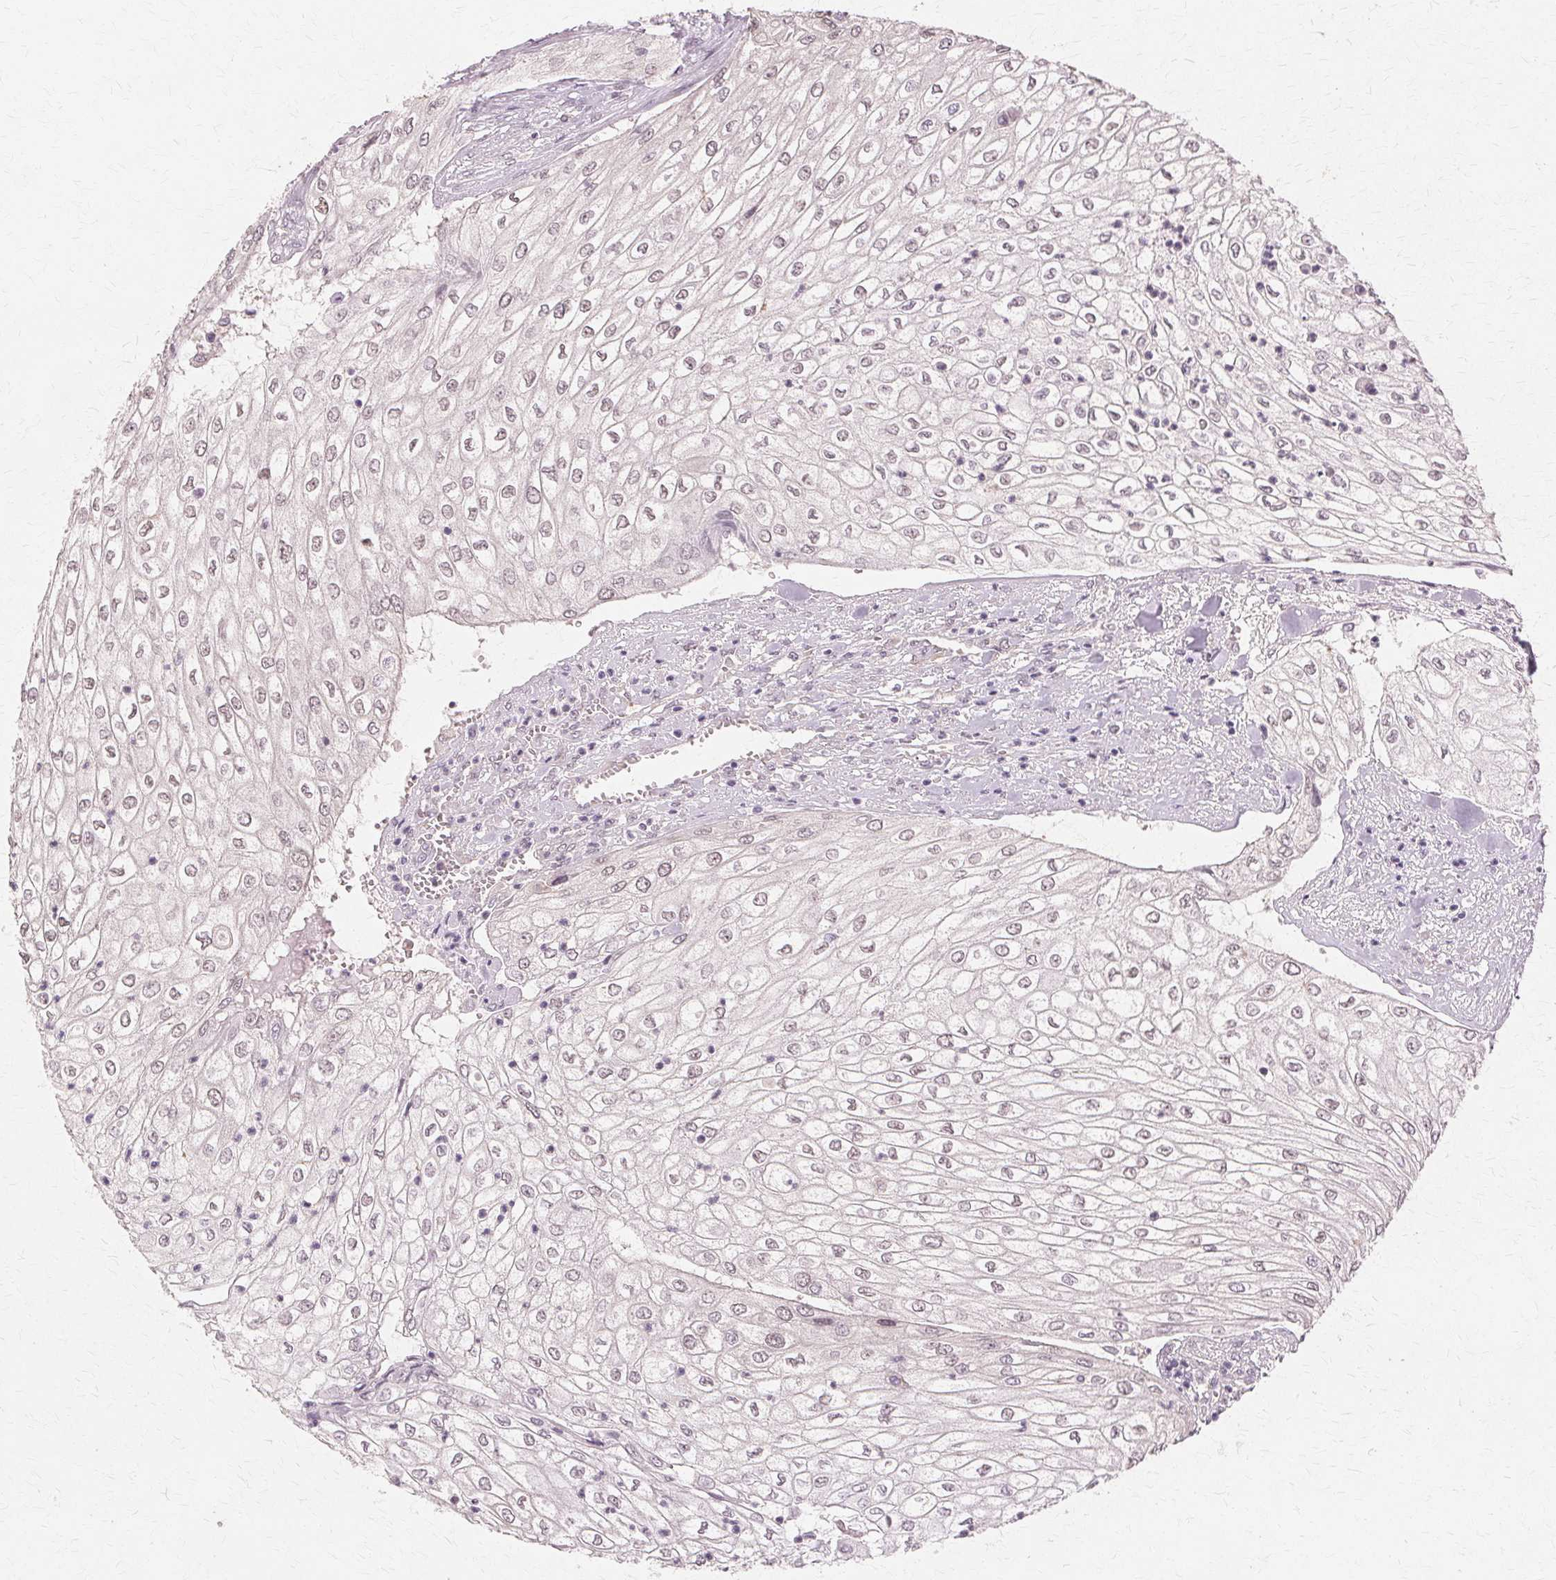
{"staining": {"intensity": "weak", "quantity": "<25%", "location": "nuclear"}, "tissue": "urothelial cancer", "cell_type": "Tumor cells", "image_type": "cancer", "snomed": [{"axis": "morphology", "description": "Urothelial carcinoma, High grade"}, {"axis": "topography", "description": "Urinary bladder"}], "caption": "This is an immunohistochemistry (IHC) histopathology image of human urothelial cancer. There is no staining in tumor cells.", "gene": "PRMT5", "patient": {"sex": "male", "age": 62}}